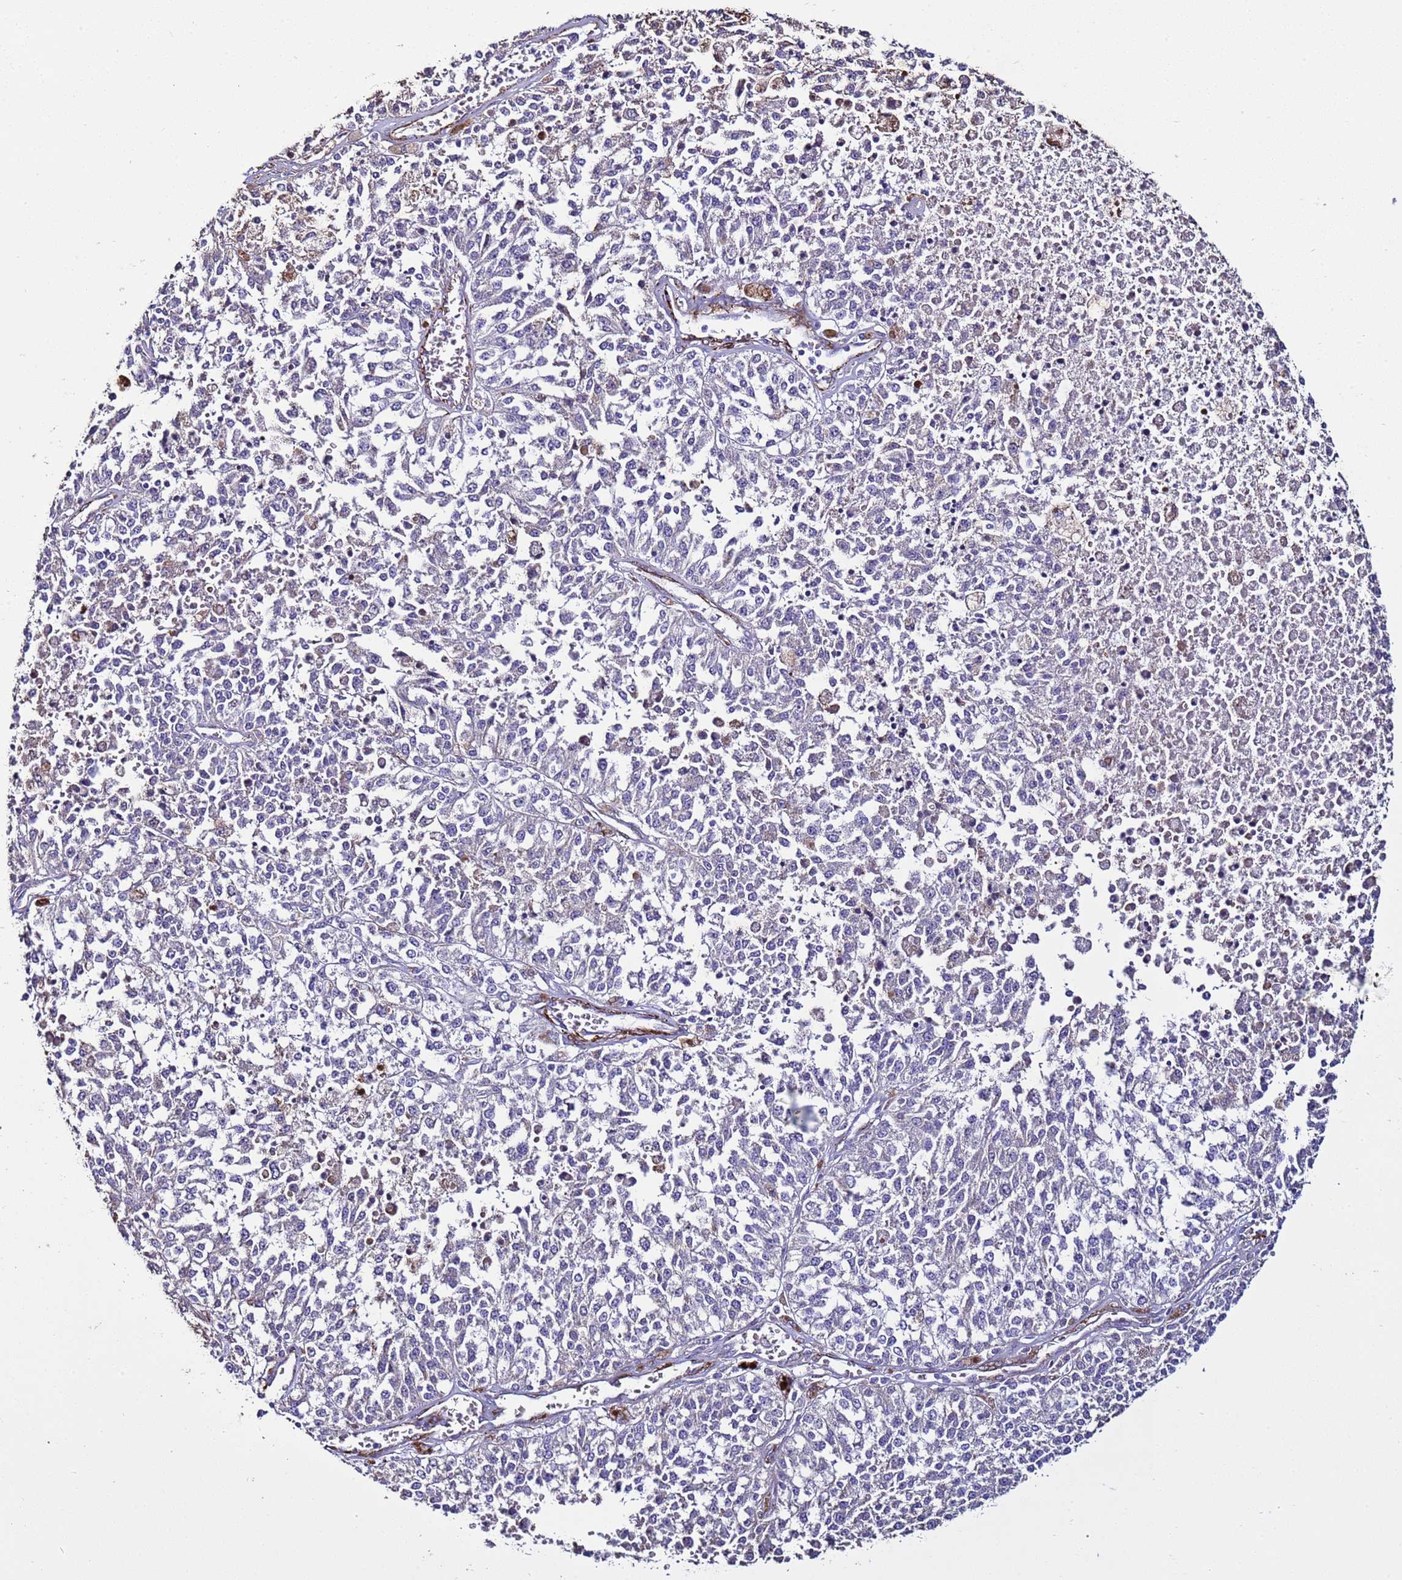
{"staining": {"intensity": "negative", "quantity": "none", "location": "none"}, "tissue": "melanoma", "cell_type": "Tumor cells", "image_type": "cancer", "snomed": [{"axis": "morphology", "description": "Malignant melanoma, NOS"}, {"axis": "topography", "description": "Skin"}], "caption": "This is an immunohistochemistry image of human melanoma. There is no staining in tumor cells.", "gene": "RABL2B", "patient": {"sex": "female", "age": 64}}